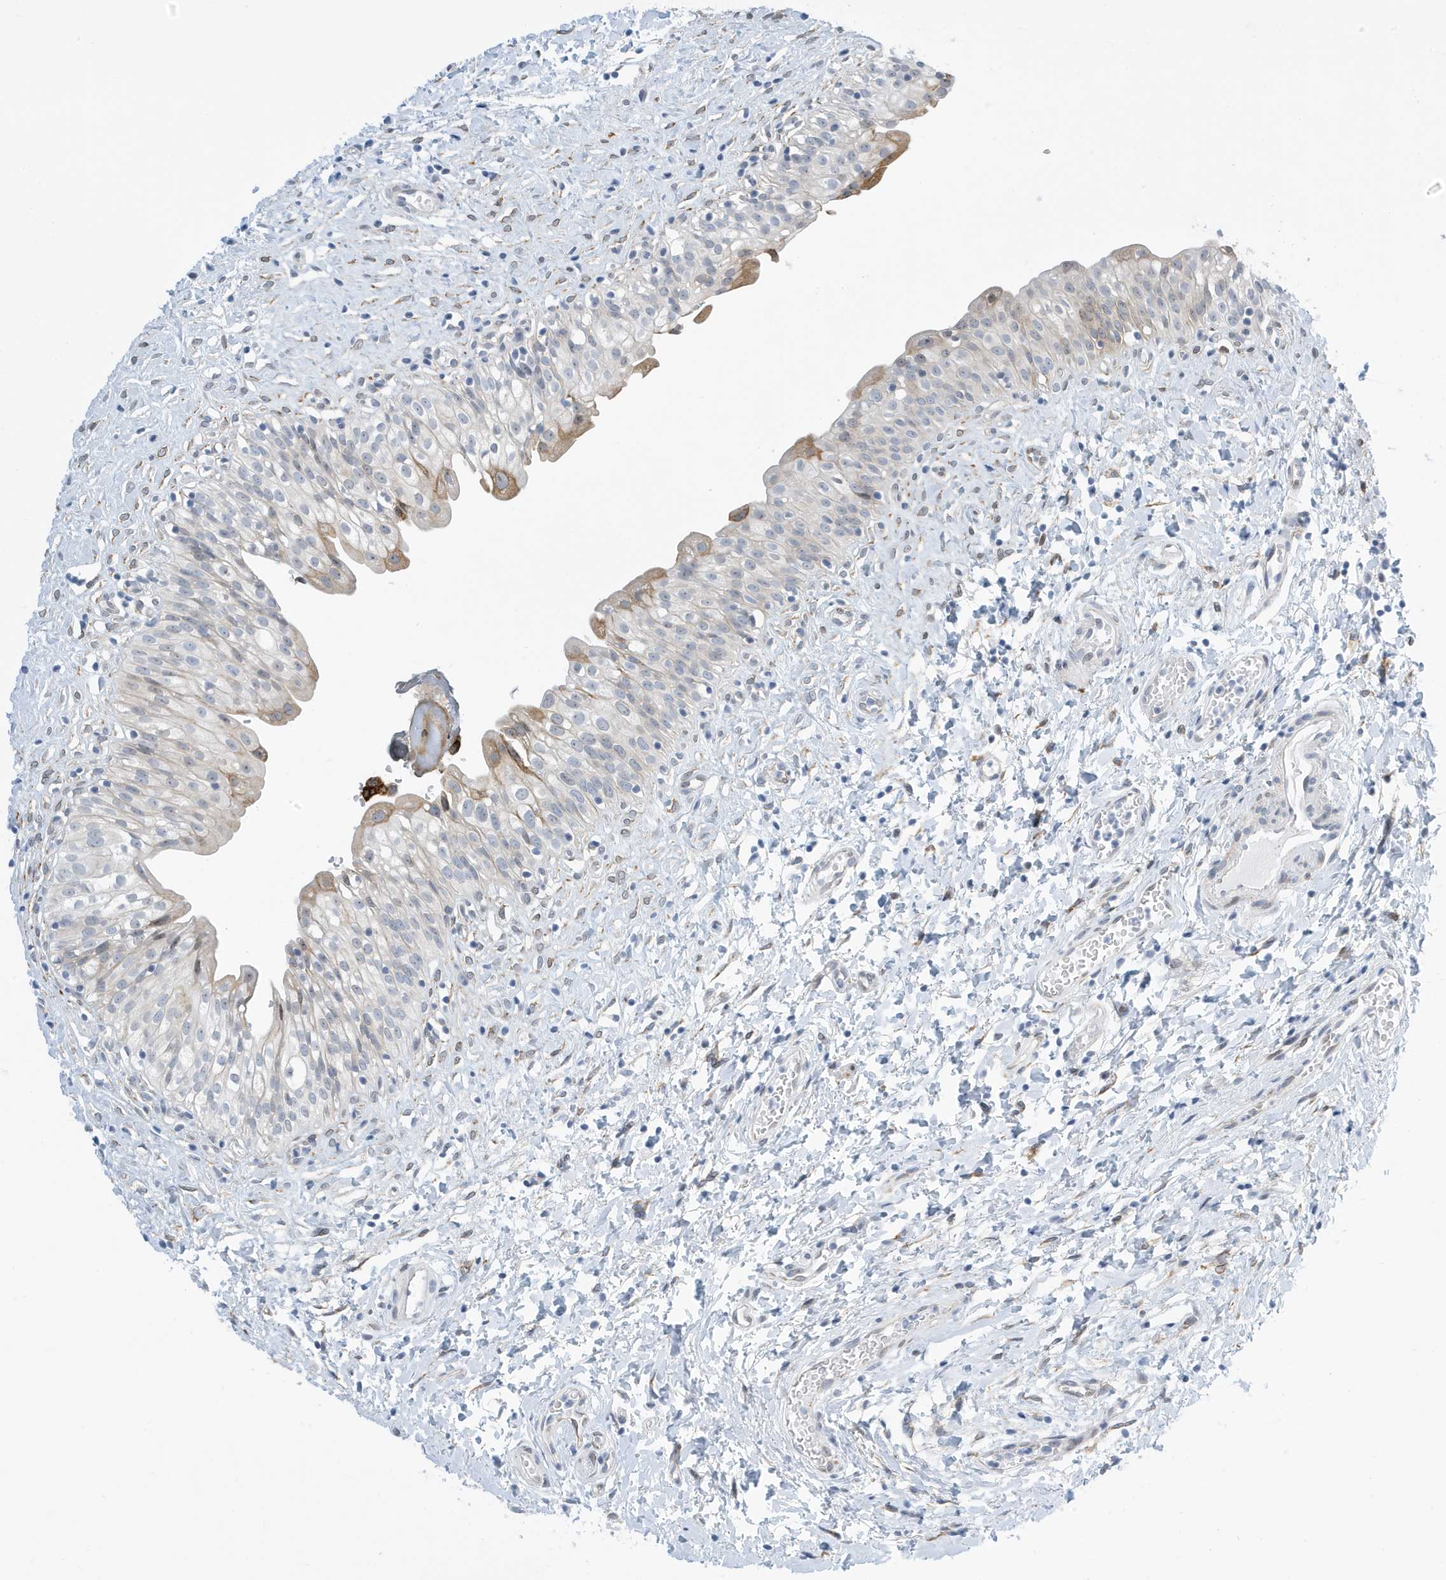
{"staining": {"intensity": "moderate", "quantity": "<25%", "location": "cytoplasmic/membranous"}, "tissue": "urinary bladder", "cell_type": "Urothelial cells", "image_type": "normal", "snomed": [{"axis": "morphology", "description": "Normal tissue, NOS"}, {"axis": "topography", "description": "Urinary bladder"}], "caption": "Immunohistochemistry (IHC) photomicrograph of benign urinary bladder: human urinary bladder stained using immunohistochemistry shows low levels of moderate protein expression localized specifically in the cytoplasmic/membranous of urothelial cells, appearing as a cytoplasmic/membranous brown color.", "gene": "SEMA3F", "patient": {"sex": "male", "age": 51}}